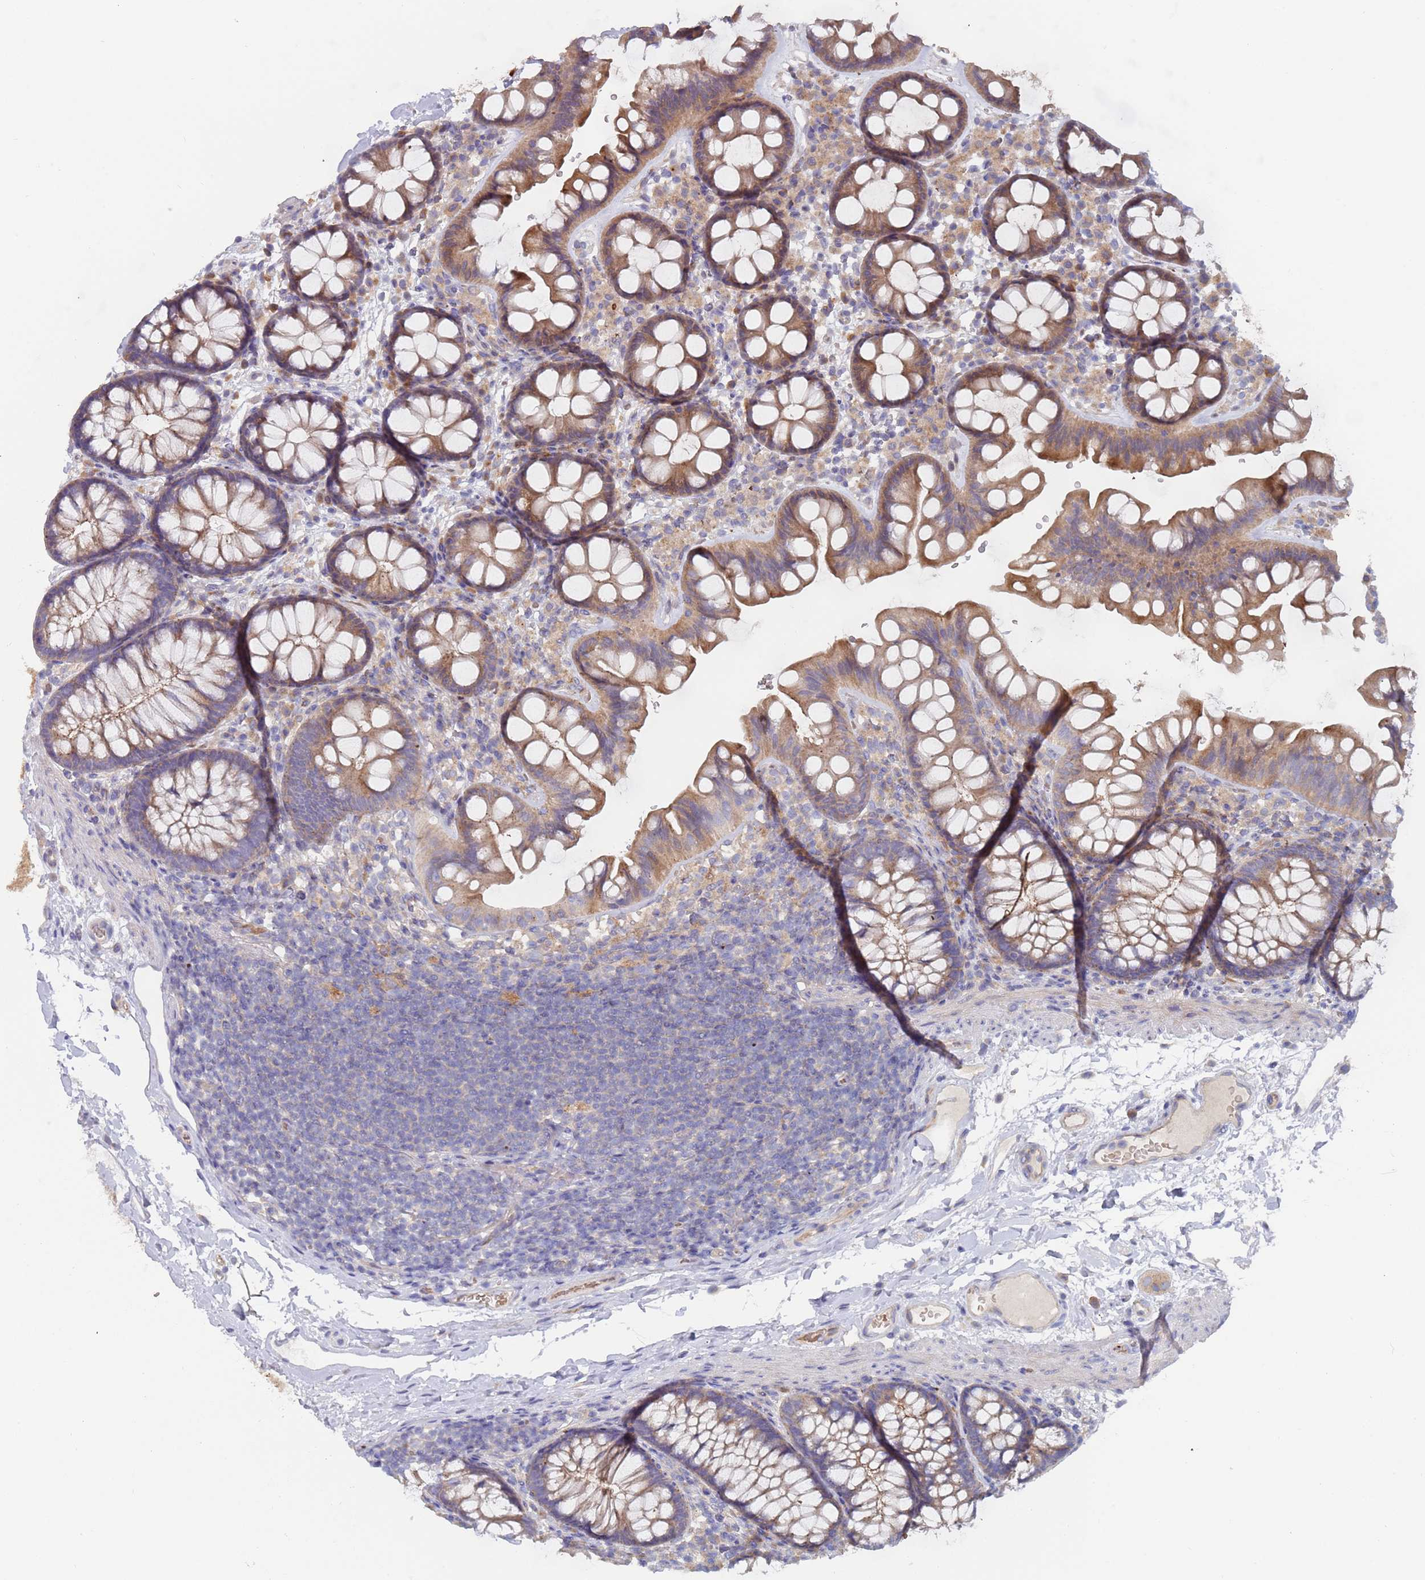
{"staining": {"intensity": "negative", "quantity": "none", "location": "none"}, "tissue": "colon", "cell_type": "Endothelial cells", "image_type": "normal", "snomed": [{"axis": "morphology", "description": "Normal tissue, NOS"}, {"axis": "topography", "description": "Colon"}], "caption": "An image of human colon is negative for staining in endothelial cells.", "gene": "MALRD1", "patient": {"sex": "female", "age": 62}}